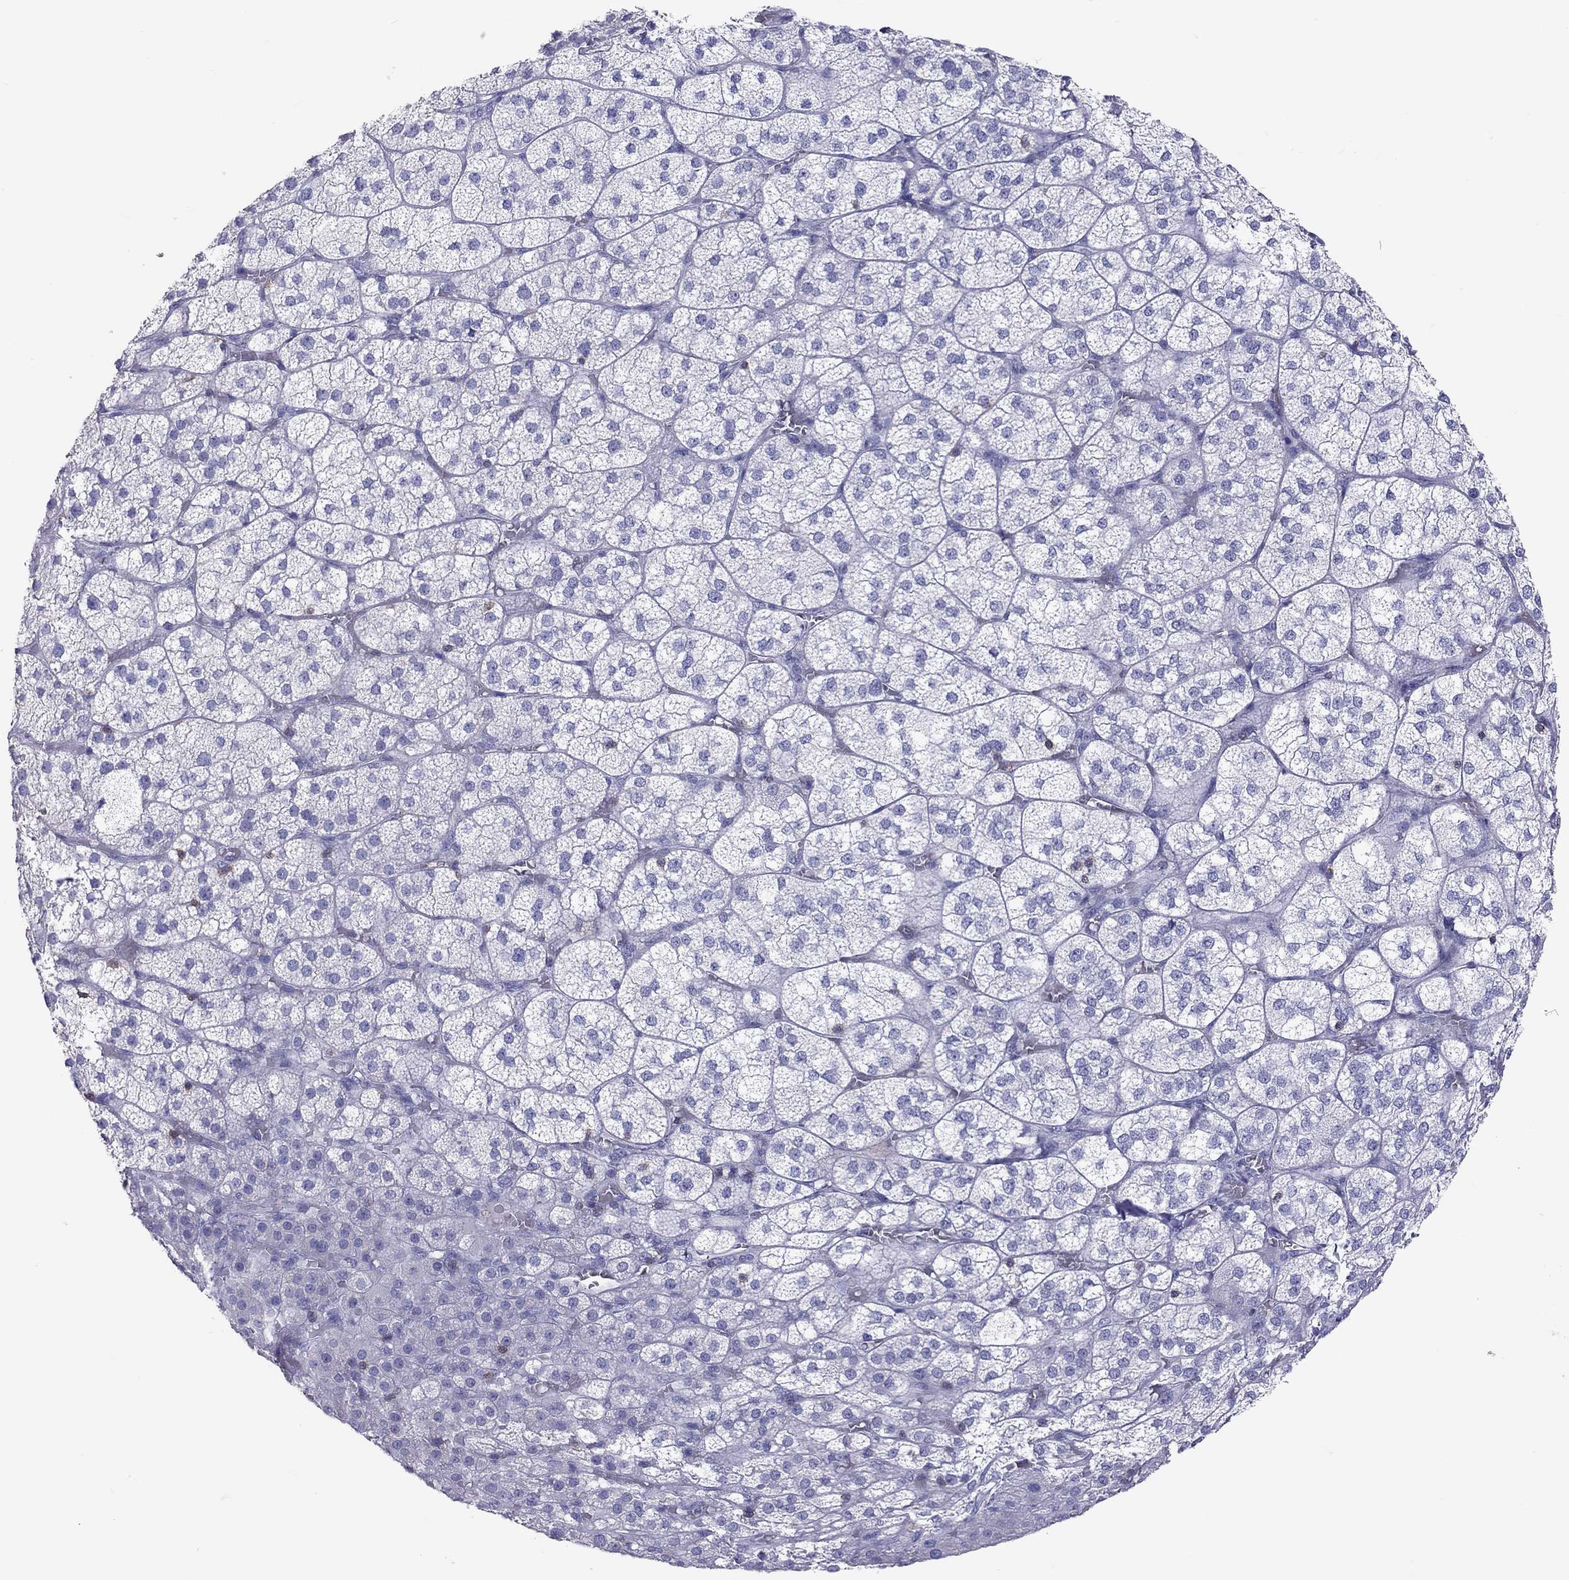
{"staining": {"intensity": "negative", "quantity": "none", "location": "none"}, "tissue": "adrenal gland", "cell_type": "Glandular cells", "image_type": "normal", "snomed": [{"axis": "morphology", "description": "Normal tissue, NOS"}, {"axis": "topography", "description": "Adrenal gland"}], "caption": "The IHC image has no significant positivity in glandular cells of adrenal gland.", "gene": "ENSG00000288637", "patient": {"sex": "female", "age": 60}}